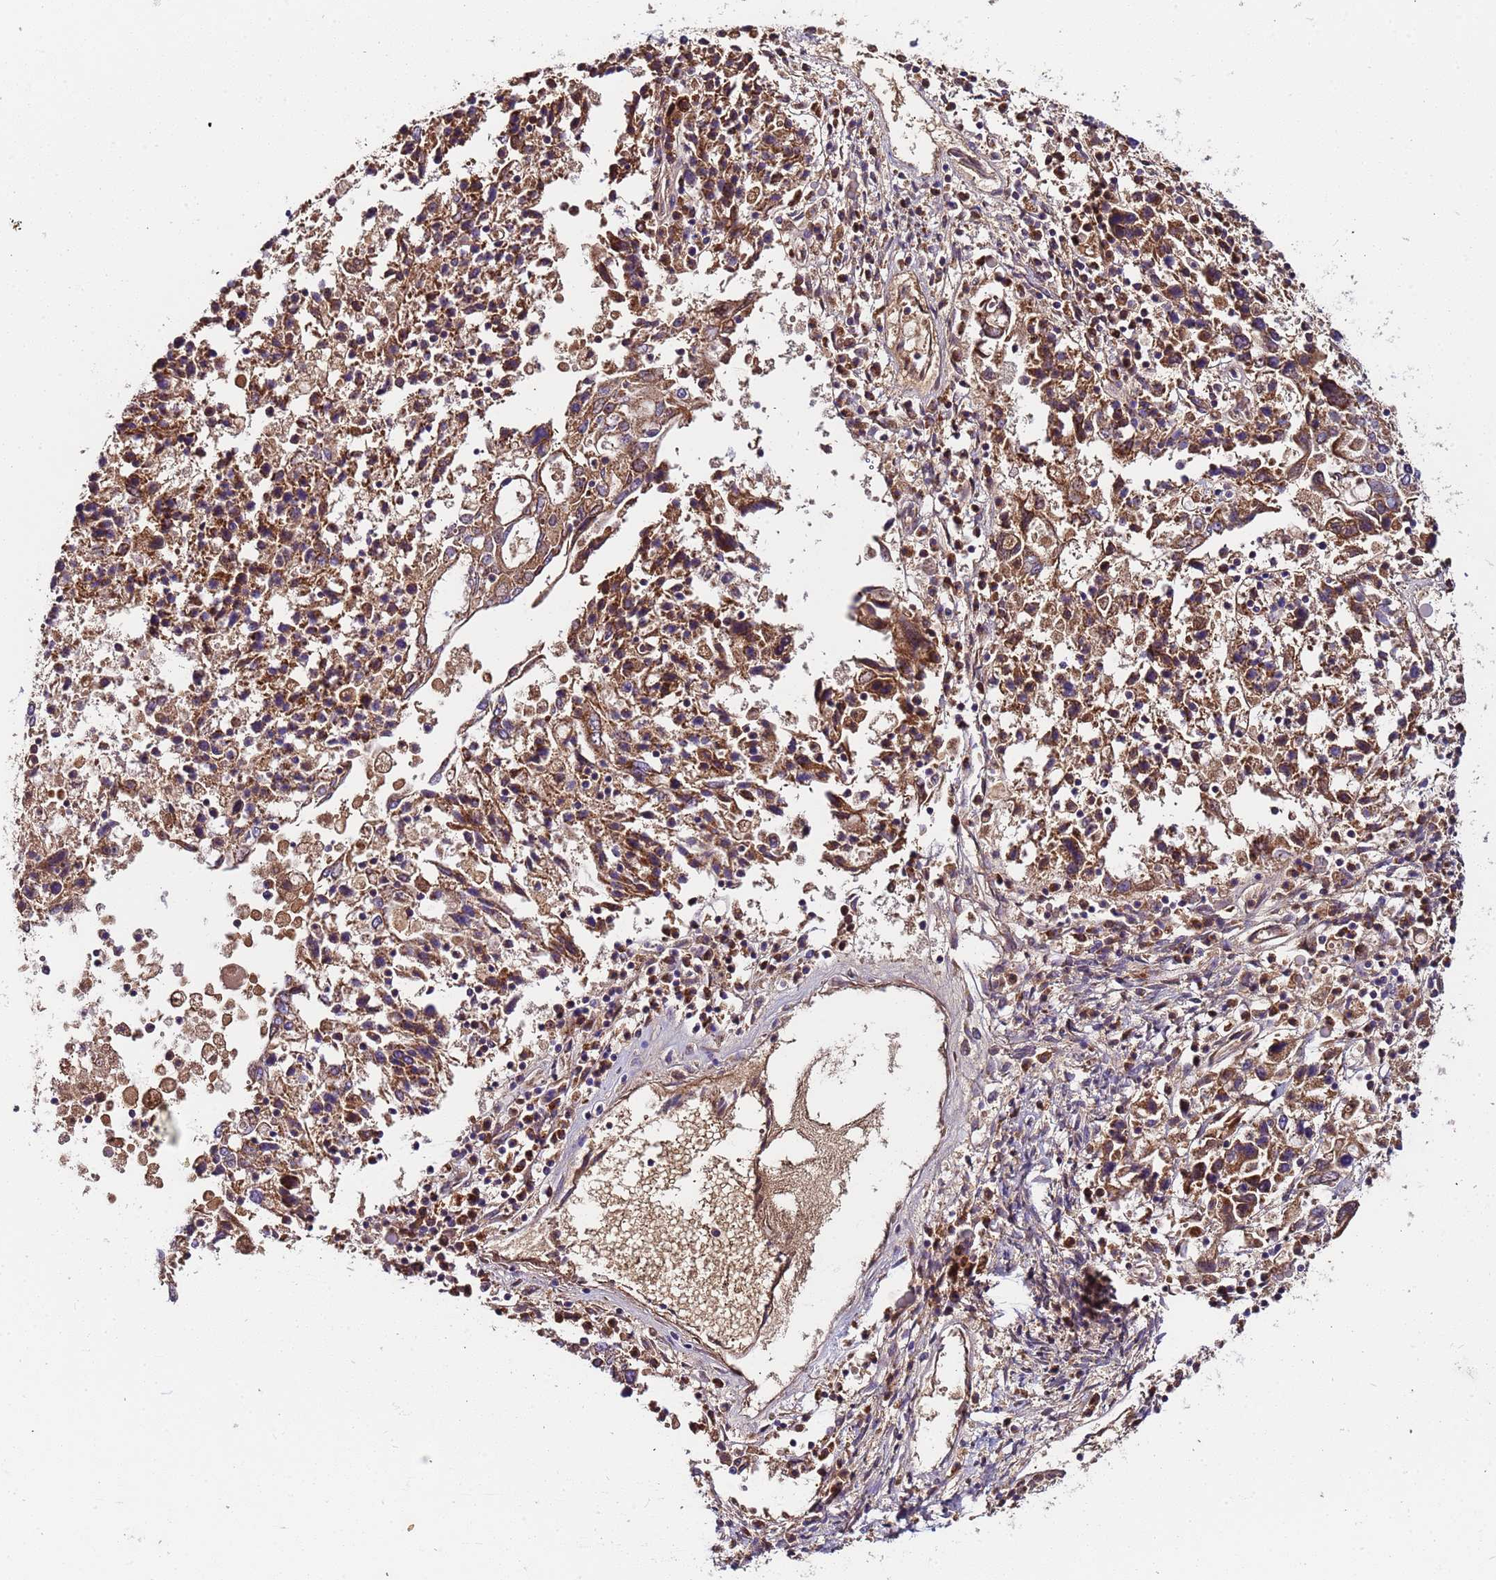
{"staining": {"intensity": "strong", "quantity": ">75%", "location": "cytoplasmic/membranous"}, "tissue": "ovarian cancer", "cell_type": "Tumor cells", "image_type": "cancer", "snomed": [{"axis": "morphology", "description": "Carcinoma, endometroid"}, {"axis": "topography", "description": "Ovary"}], "caption": "Ovarian endometroid carcinoma stained for a protein shows strong cytoplasmic/membranous positivity in tumor cells.", "gene": "TMEM126A", "patient": {"sex": "female", "age": 62}}